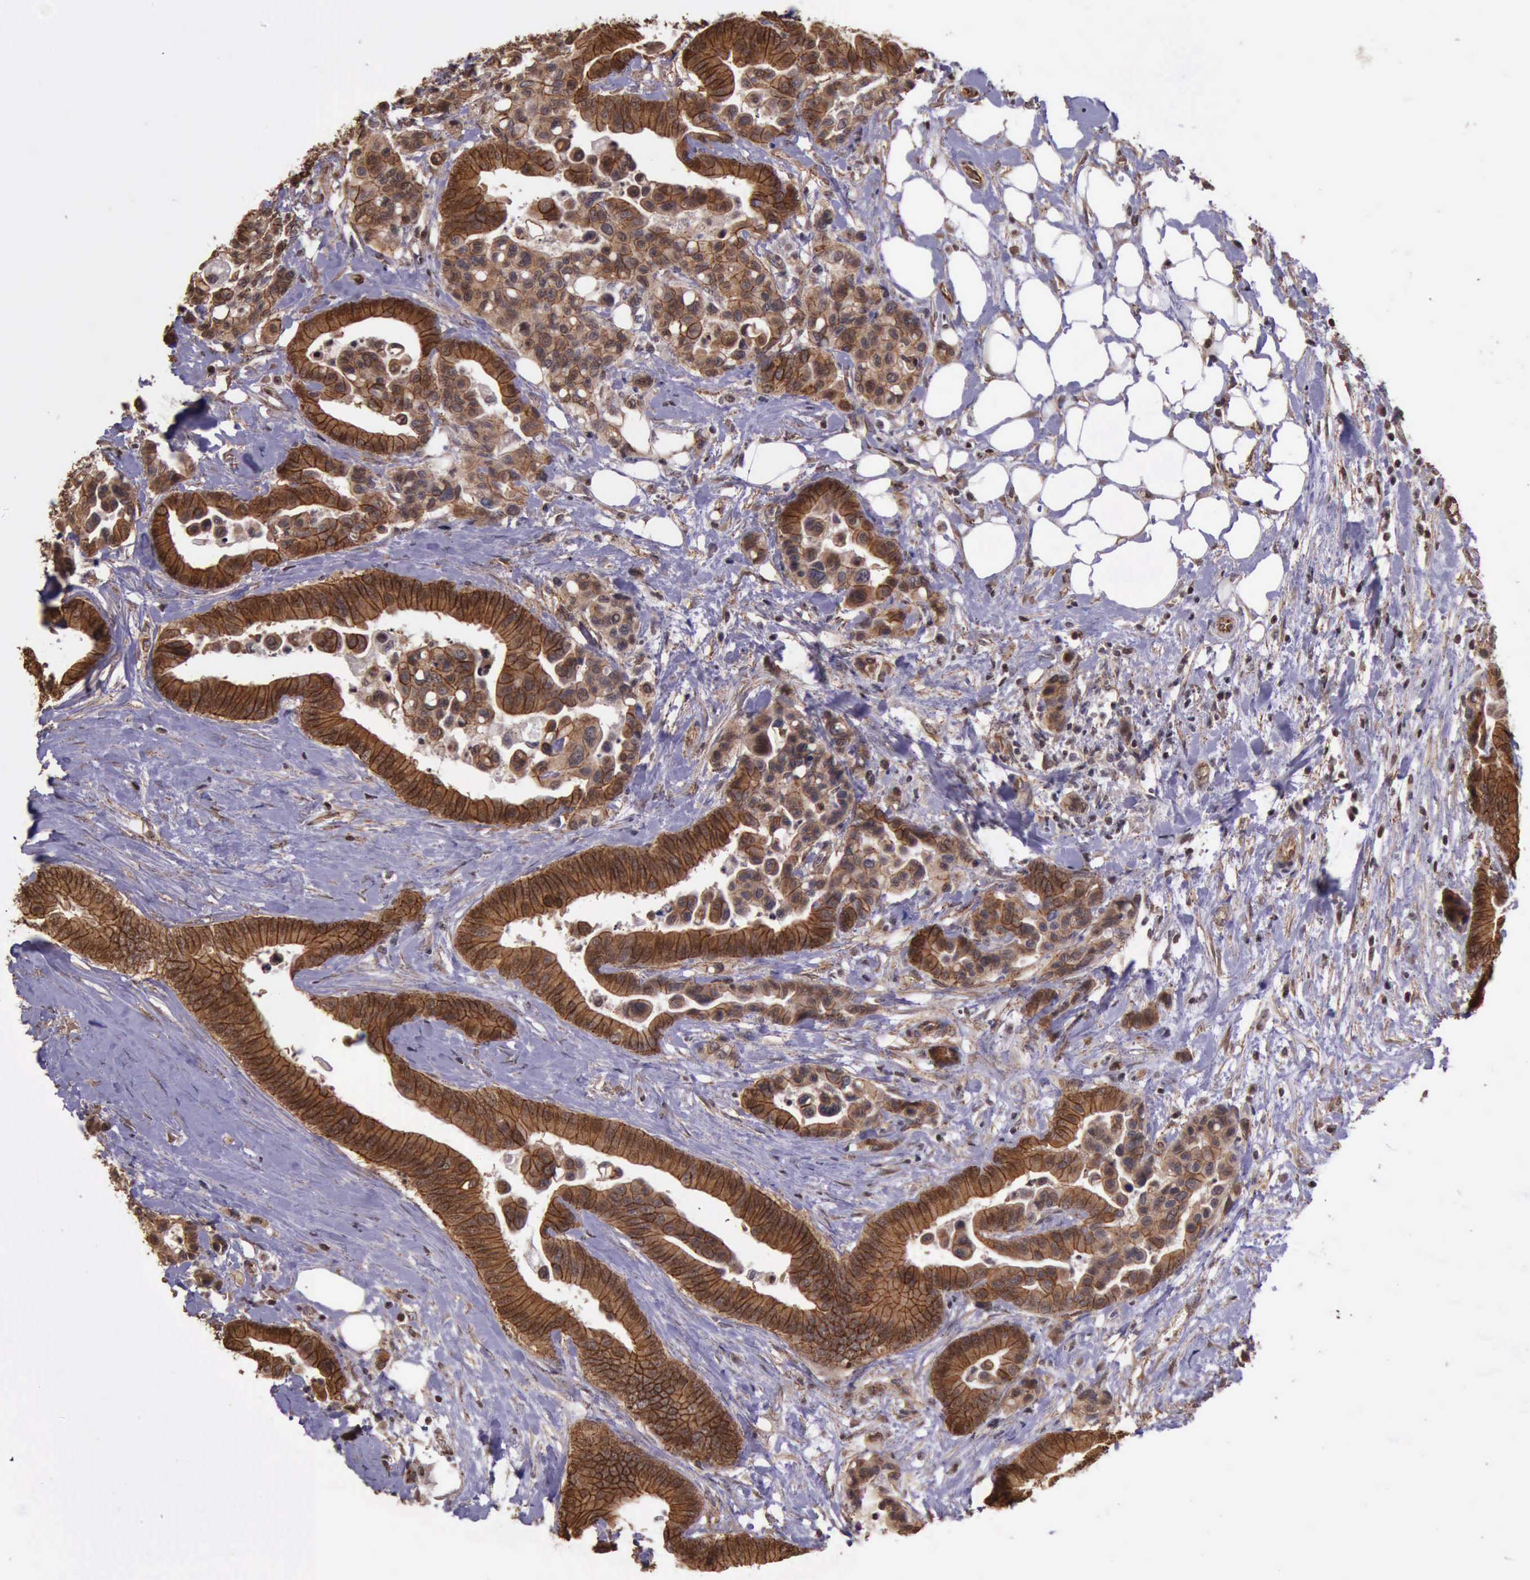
{"staining": {"intensity": "strong", "quantity": ">75%", "location": "cytoplasmic/membranous"}, "tissue": "colorectal cancer", "cell_type": "Tumor cells", "image_type": "cancer", "snomed": [{"axis": "morphology", "description": "Adenocarcinoma, NOS"}, {"axis": "topography", "description": "Colon"}], "caption": "Adenocarcinoma (colorectal) stained with immunohistochemistry displays strong cytoplasmic/membranous expression in approximately >75% of tumor cells.", "gene": "CTNNB1", "patient": {"sex": "male", "age": 82}}